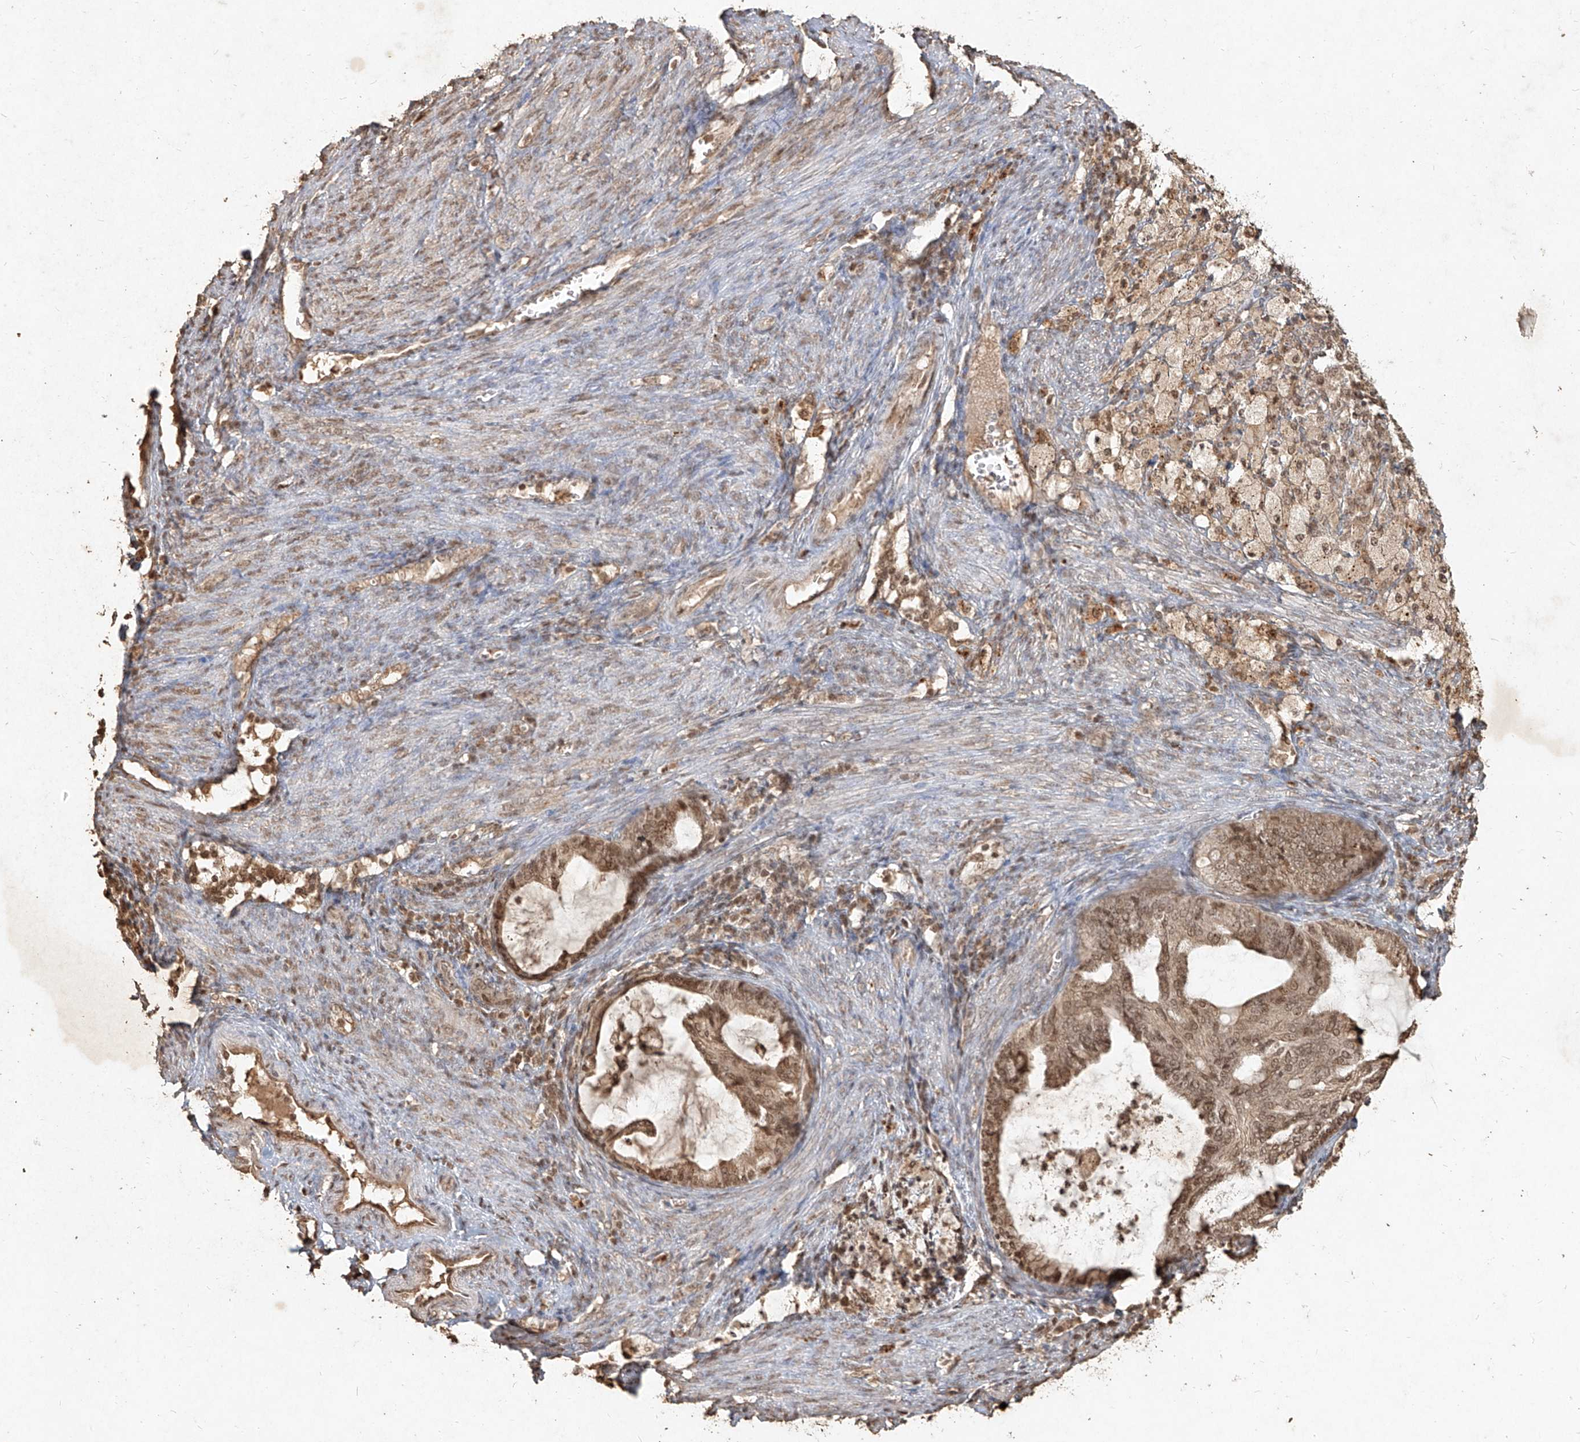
{"staining": {"intensity": "moderate", "quantity": ">75%", "location": "cytoplasmic/membranous,nuclear"}, "tissue": "cervical cancer", "cell_type": "Tumor cells", "image_type": "cancer", "snomed": [{"axis": "morphology", "description": "Normal tissue, NOS"}, {"axis": "morphology", "description": "Adenocarcinoma, NOS"}, {"axis": "topography", "description": "Cervix"}, {"axis": "topography", "description": "Endometrium"}], "caption": "Cervical adenocarcinoma stained for a protein (brown) demonstrates moderate cytoplasmic/membranous and nuclear positive staining in approximately >75% of tumor cells.", "gene": "UBE2K", "patient": {"sex": "female", "age": 86}}